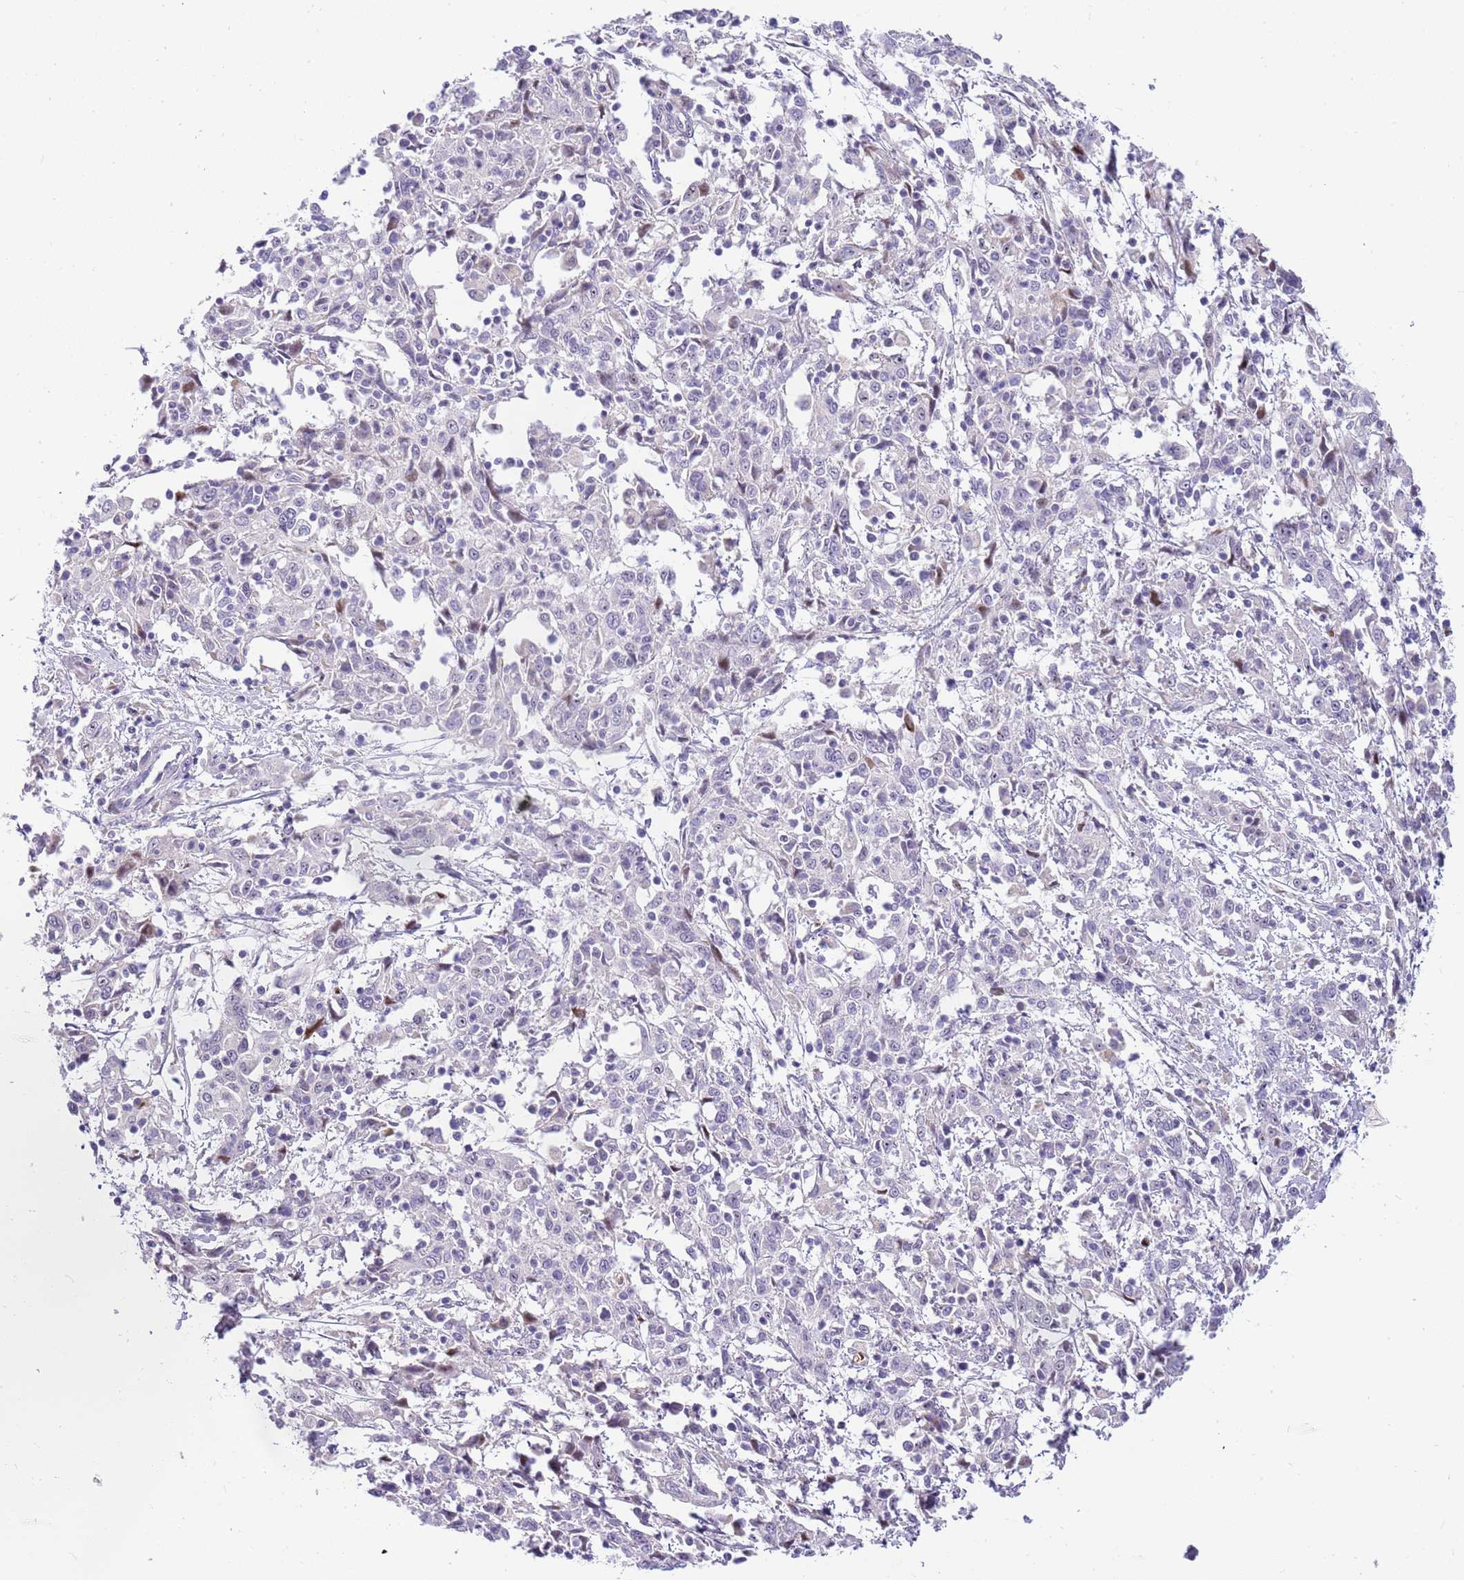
{"staining": {"intensity": "negative", "quantity": "none", "location": "none"}, "tissue": "cervical cancer", "cell_type": "Tumor cells", "image_type": "cancer", "snomed": [{"axis": "morphology", "description": "Squamous cell carcinoma, NOS"}, {"axis": "topography", "description": "Cervix"}], "caption": "Protein analysis of cervical squamous cell carcinoma demonstrates no significant positivity in tumor cells. (DAB (3,3'-diaminobenzidine) IHC, high magnification).", "gene": "DNAJA3", "patient": {"sex": "female", "age": 46}}